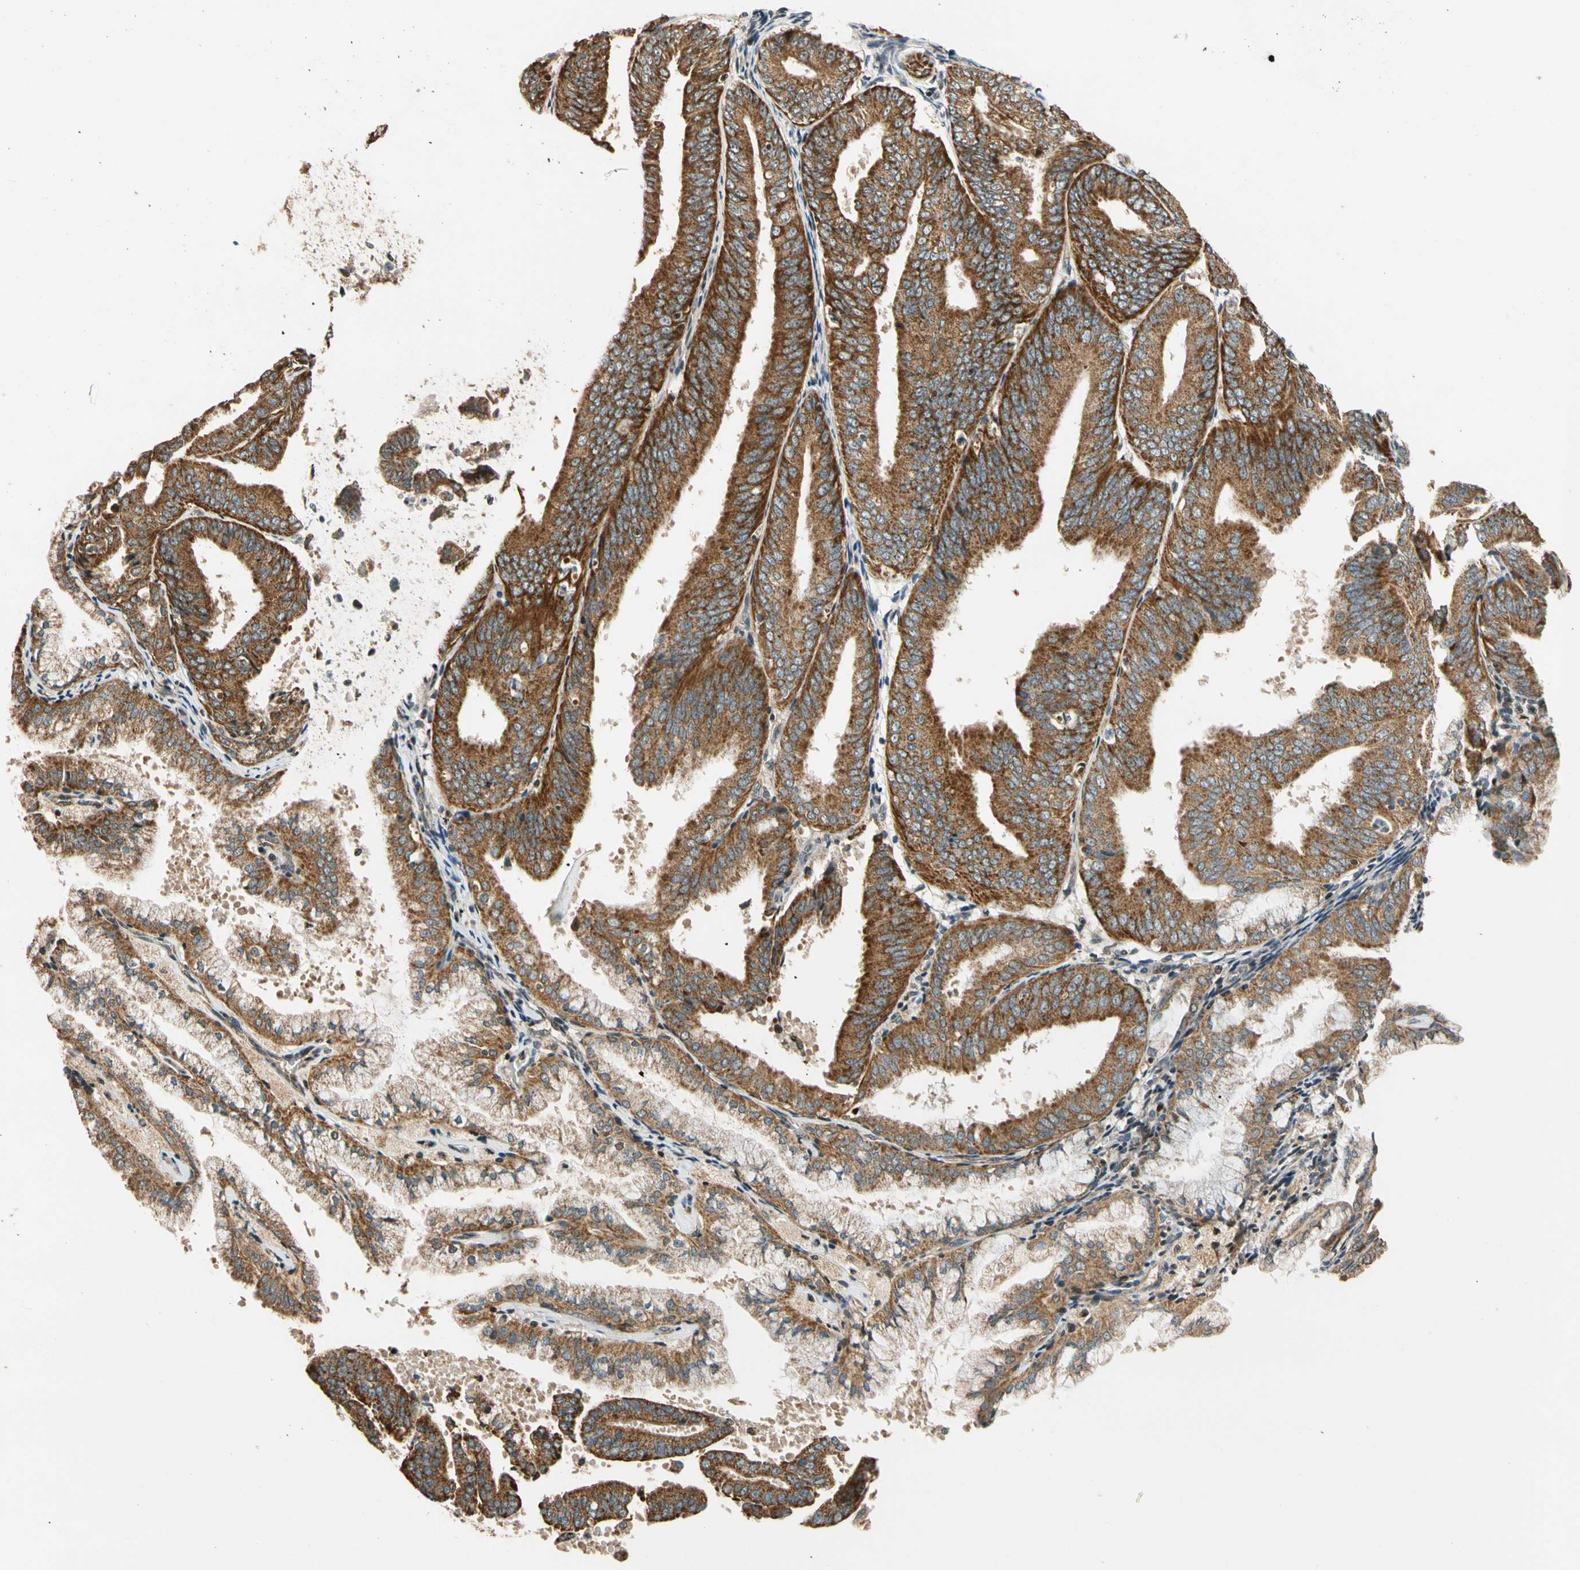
{"staining": {"intensity": "strong", "quantity": ">75%", "location": "cytoplasmic/membranous"}, "tissue": "endometrial cancer", "cell_type": "Tumor cells", "image_type": "cancer", "snomed": [{"axis": "morphology", "description": "Adenocarcinoma, NOS"}, {"axis": "topography", "description": "Endometrium"}], "caption": "Endometrial cancer stained for a protein demonstrates strong cytoplasmic/membranous positivity in tumor cells. The staining is performed using DAB brown chromogen to label protein expression. The nuclei are counter-stained blue using hematoxylin.", "gene": "HECW1", "patient": {"sex": "female", "age": 63}}